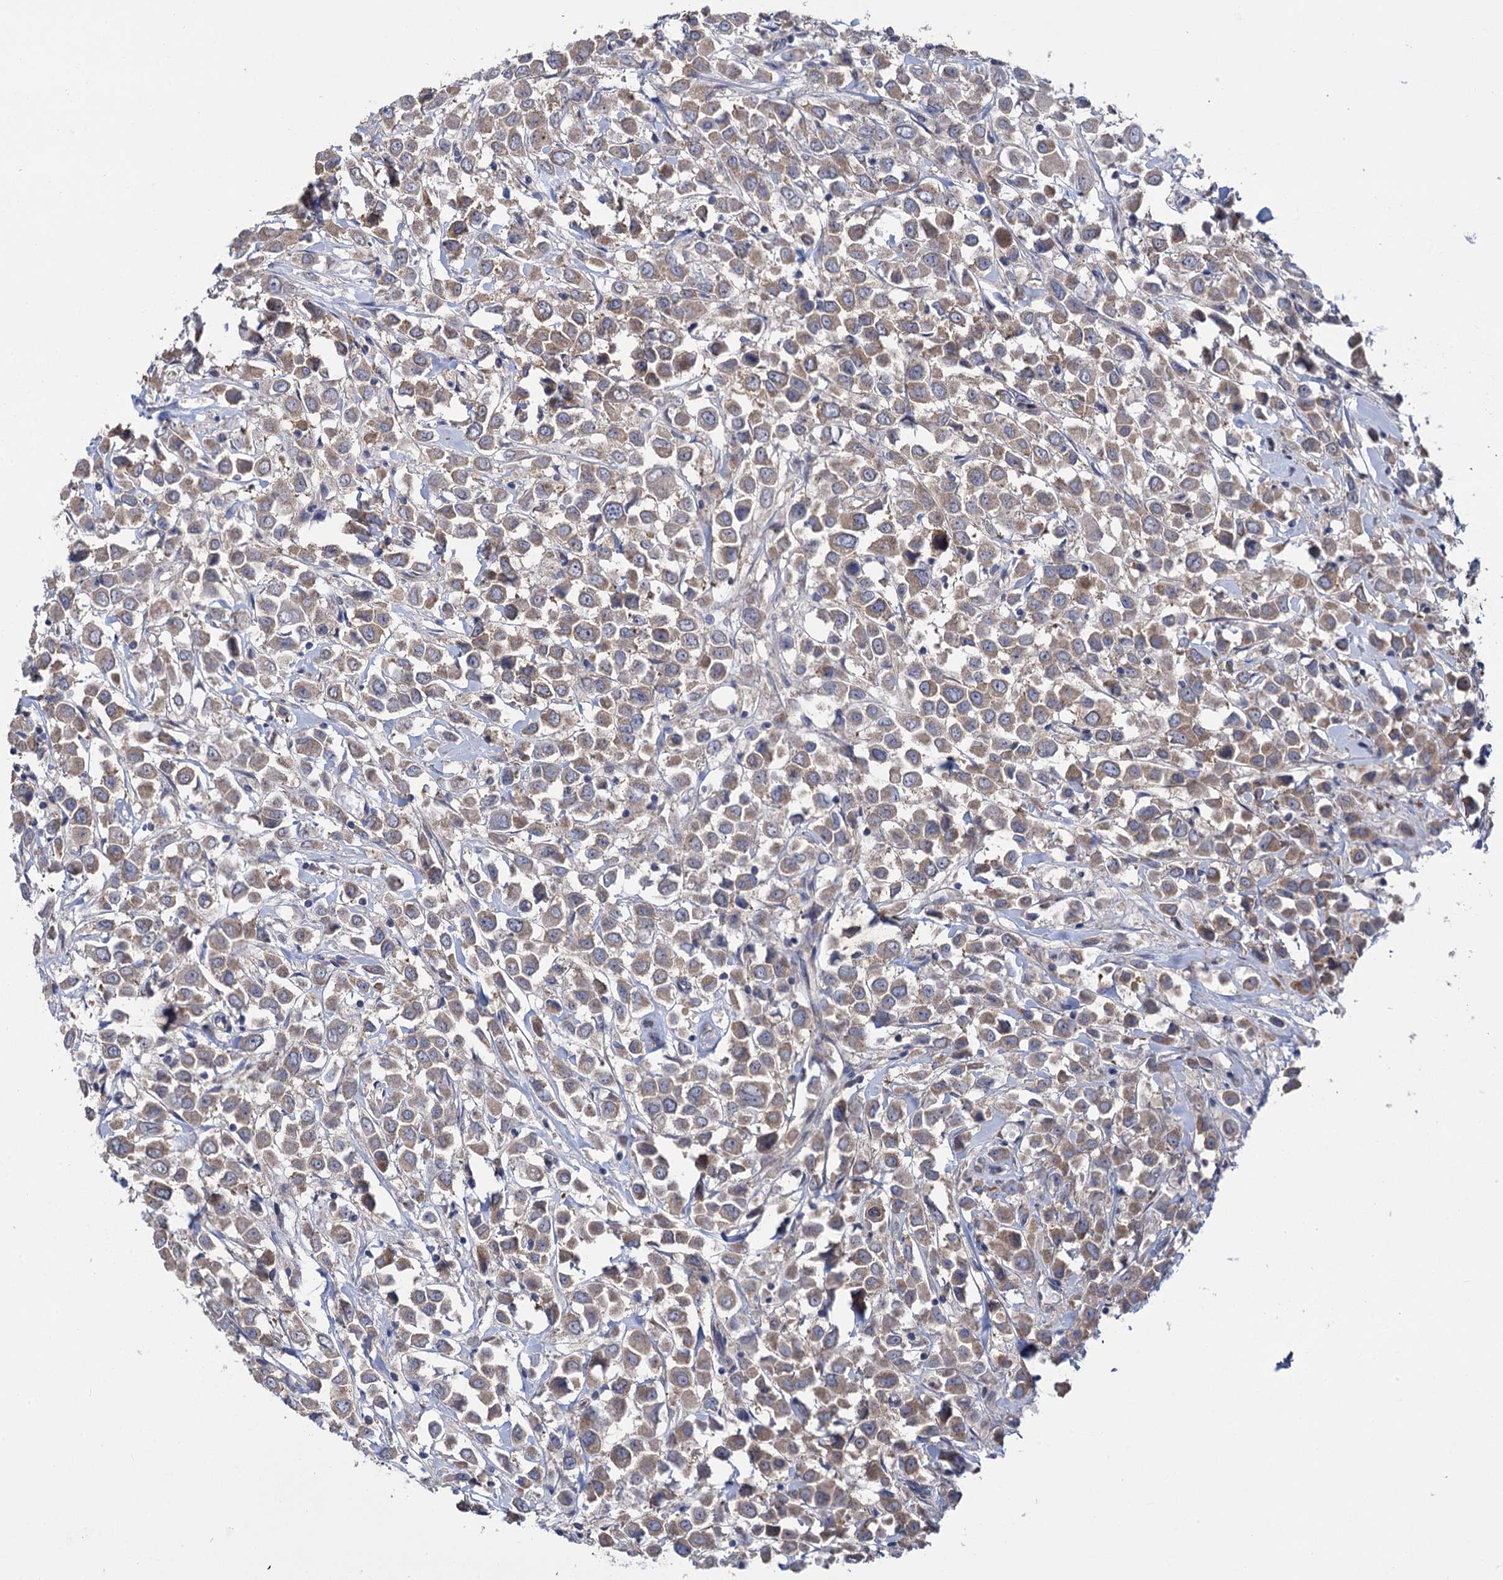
{"staining": {"intensity": "moderate", "quantity": ">75%", "location": "cytoplasmic/membranous"}, "tissue": "breast cancer", "cell_type": "Tumor cells", "image_type": "cancer", "snomed": [{"axis": "morphology", "description": "Duct carcinoma"}, {"axis": "topography", "description": "Breast"}], "caption": "Breast cancer (infiltrating ductal carcinoma) stained with DAB (3,3'-diaminobenzidine) IHC demonstrates medium levels of moderate cytoplasmic/membranous positivity in approximately >75% of tumor cells.", "gene": "GSTM2", "patient": {"sex": "female", "age": 61}}